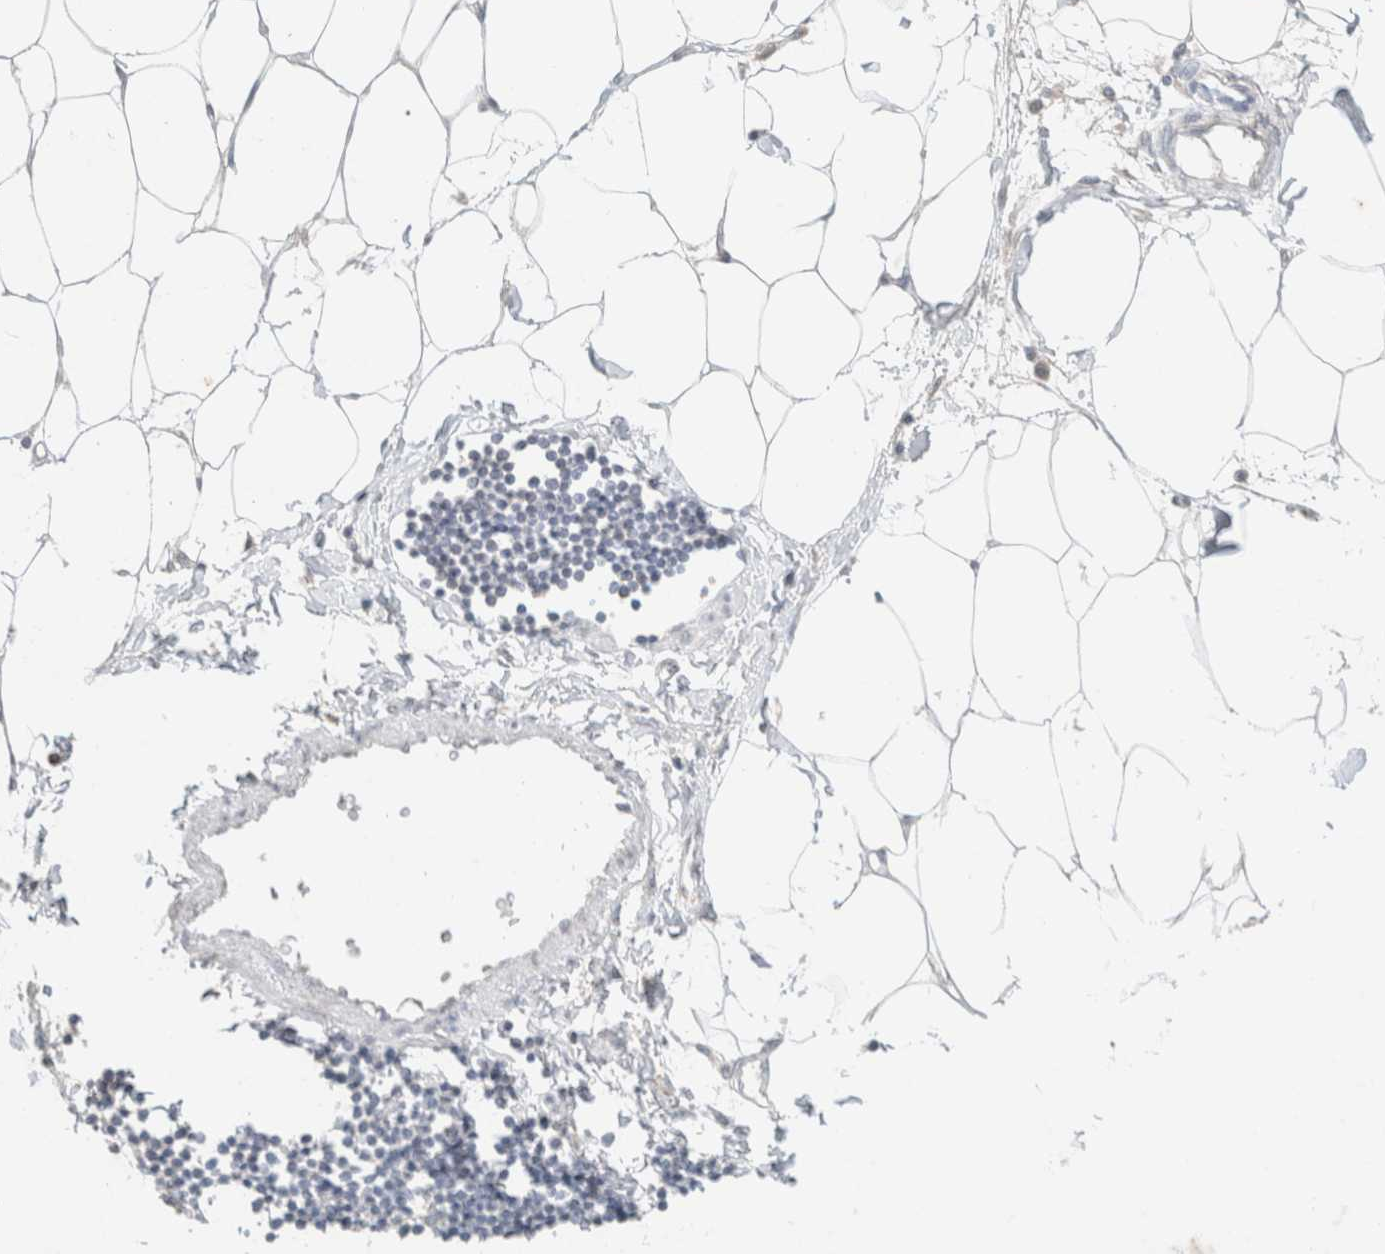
{"staining": {"intensity": "negative", "quantity": "none", "location": "none"}, "tissue": "adipose tissue", "cell_type": "Adipocytes", "image_type": "normal", "snomed": [{"axis": "morphology", "description": "Normal tissue, NOS"}, {"axis": "morphology", "description": "Adenocarcinoma, NOS"}, {"axis": "topography", "description": "Colon"}, {"axis": "topography", "description": "Peripheral nerve tissue"}], "caption": "Adipocytes show no significant protein positivity in unremarkable adipose tissue. Nuclei are stained in blue.", "gene": "CPA1", "patient": {"sex": "male", "age": 14}}